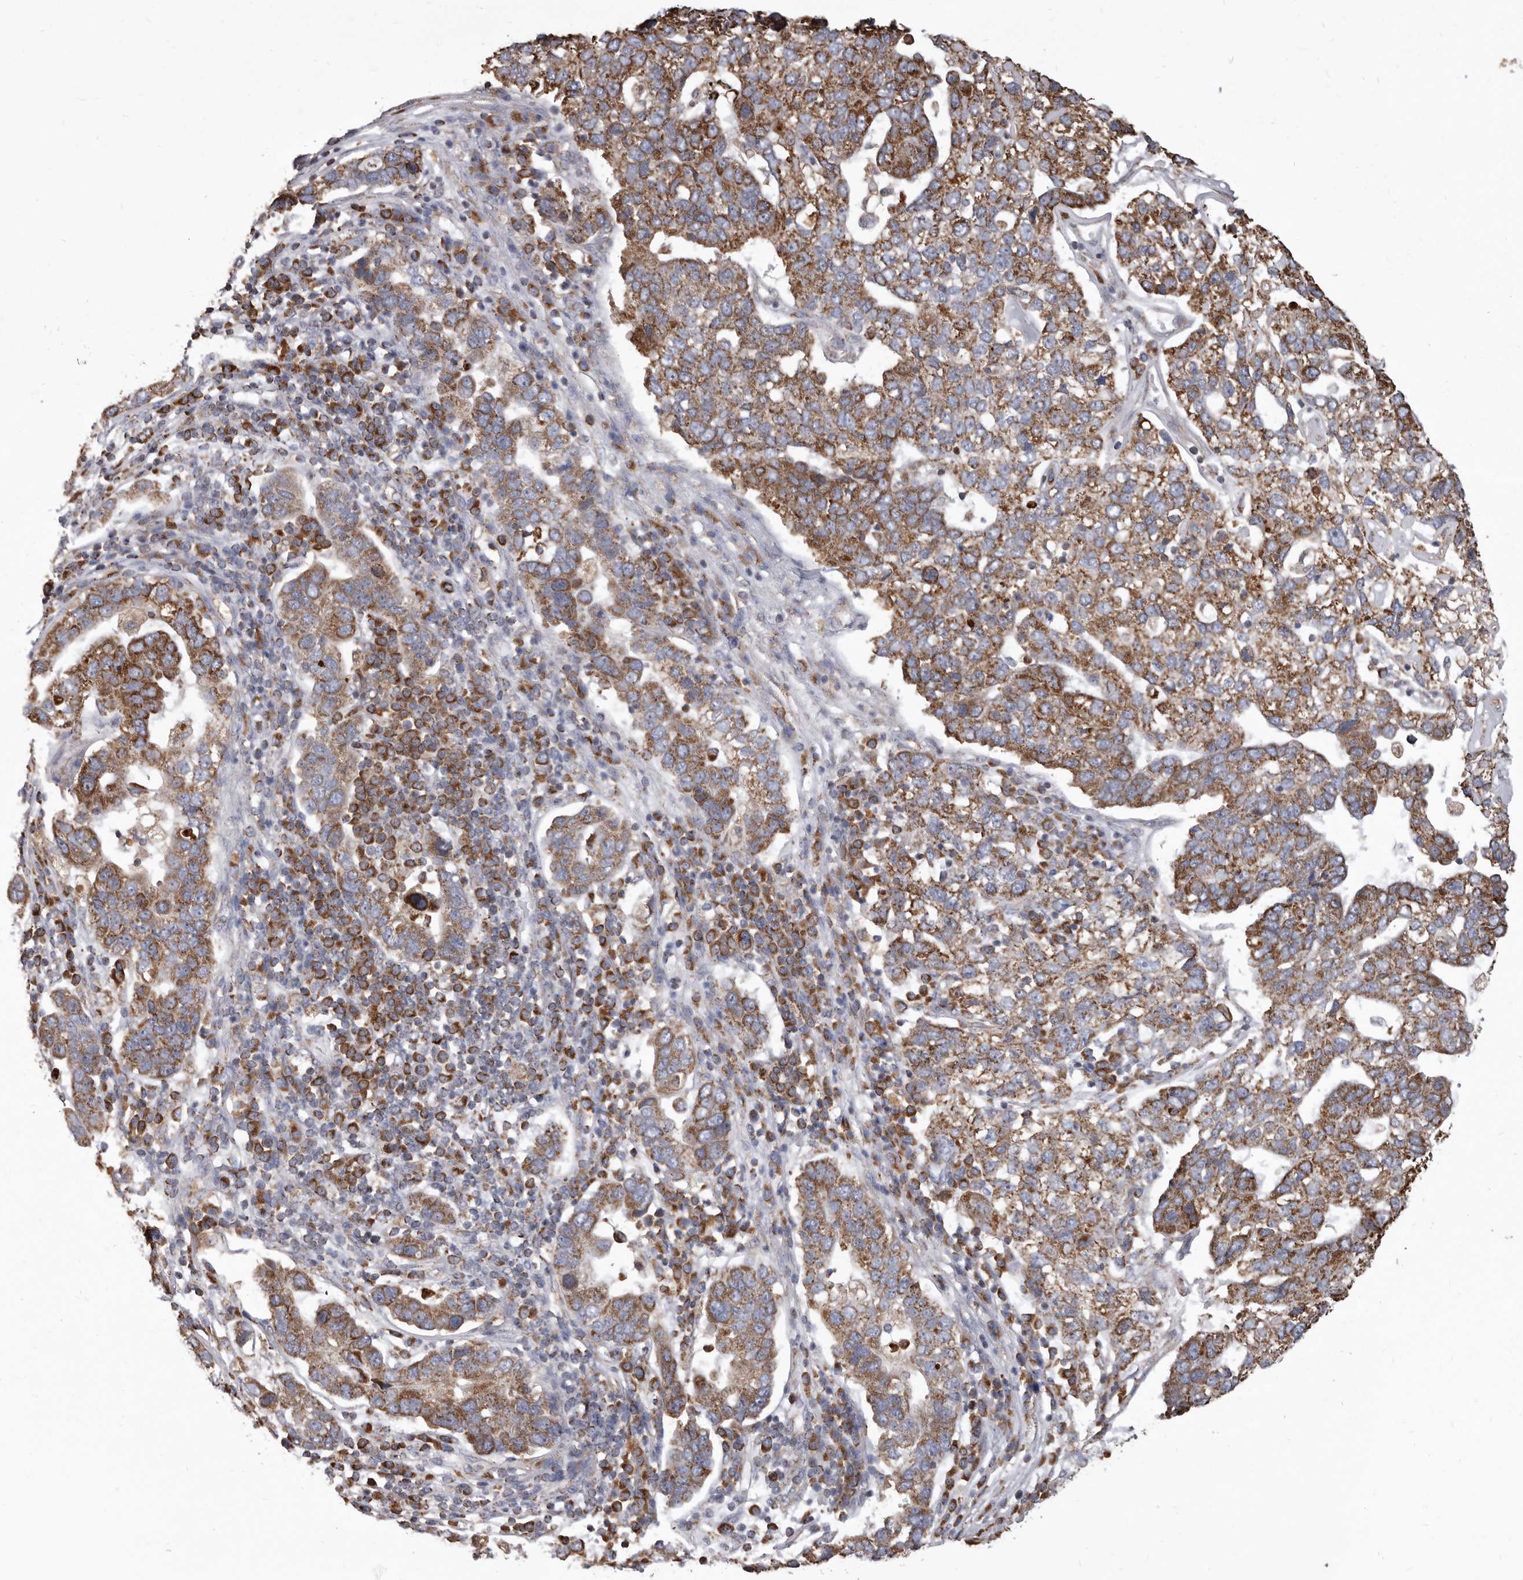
{"staining": {"intensity": "strong", "quantity": ">75%", "location": "cytoplasmic/membranous"}, "tissue": "pancreatic cancer", "cell_type": "Tumor cells", "image_type": "cancer", "snomed": [{"axis": "morphology", "description": "Adenocarcinoma, NOS"}, {"axis": "topography", "description": "Pancreas"}], "caption": "Pancreatic cancer stained for a protein (brown) shows strong cytoplasmic/membranous positive expression in about >75% of tumor cells.", "gene": "CDK5RAP3", "patient": {"sex": "female", "age": 61}}